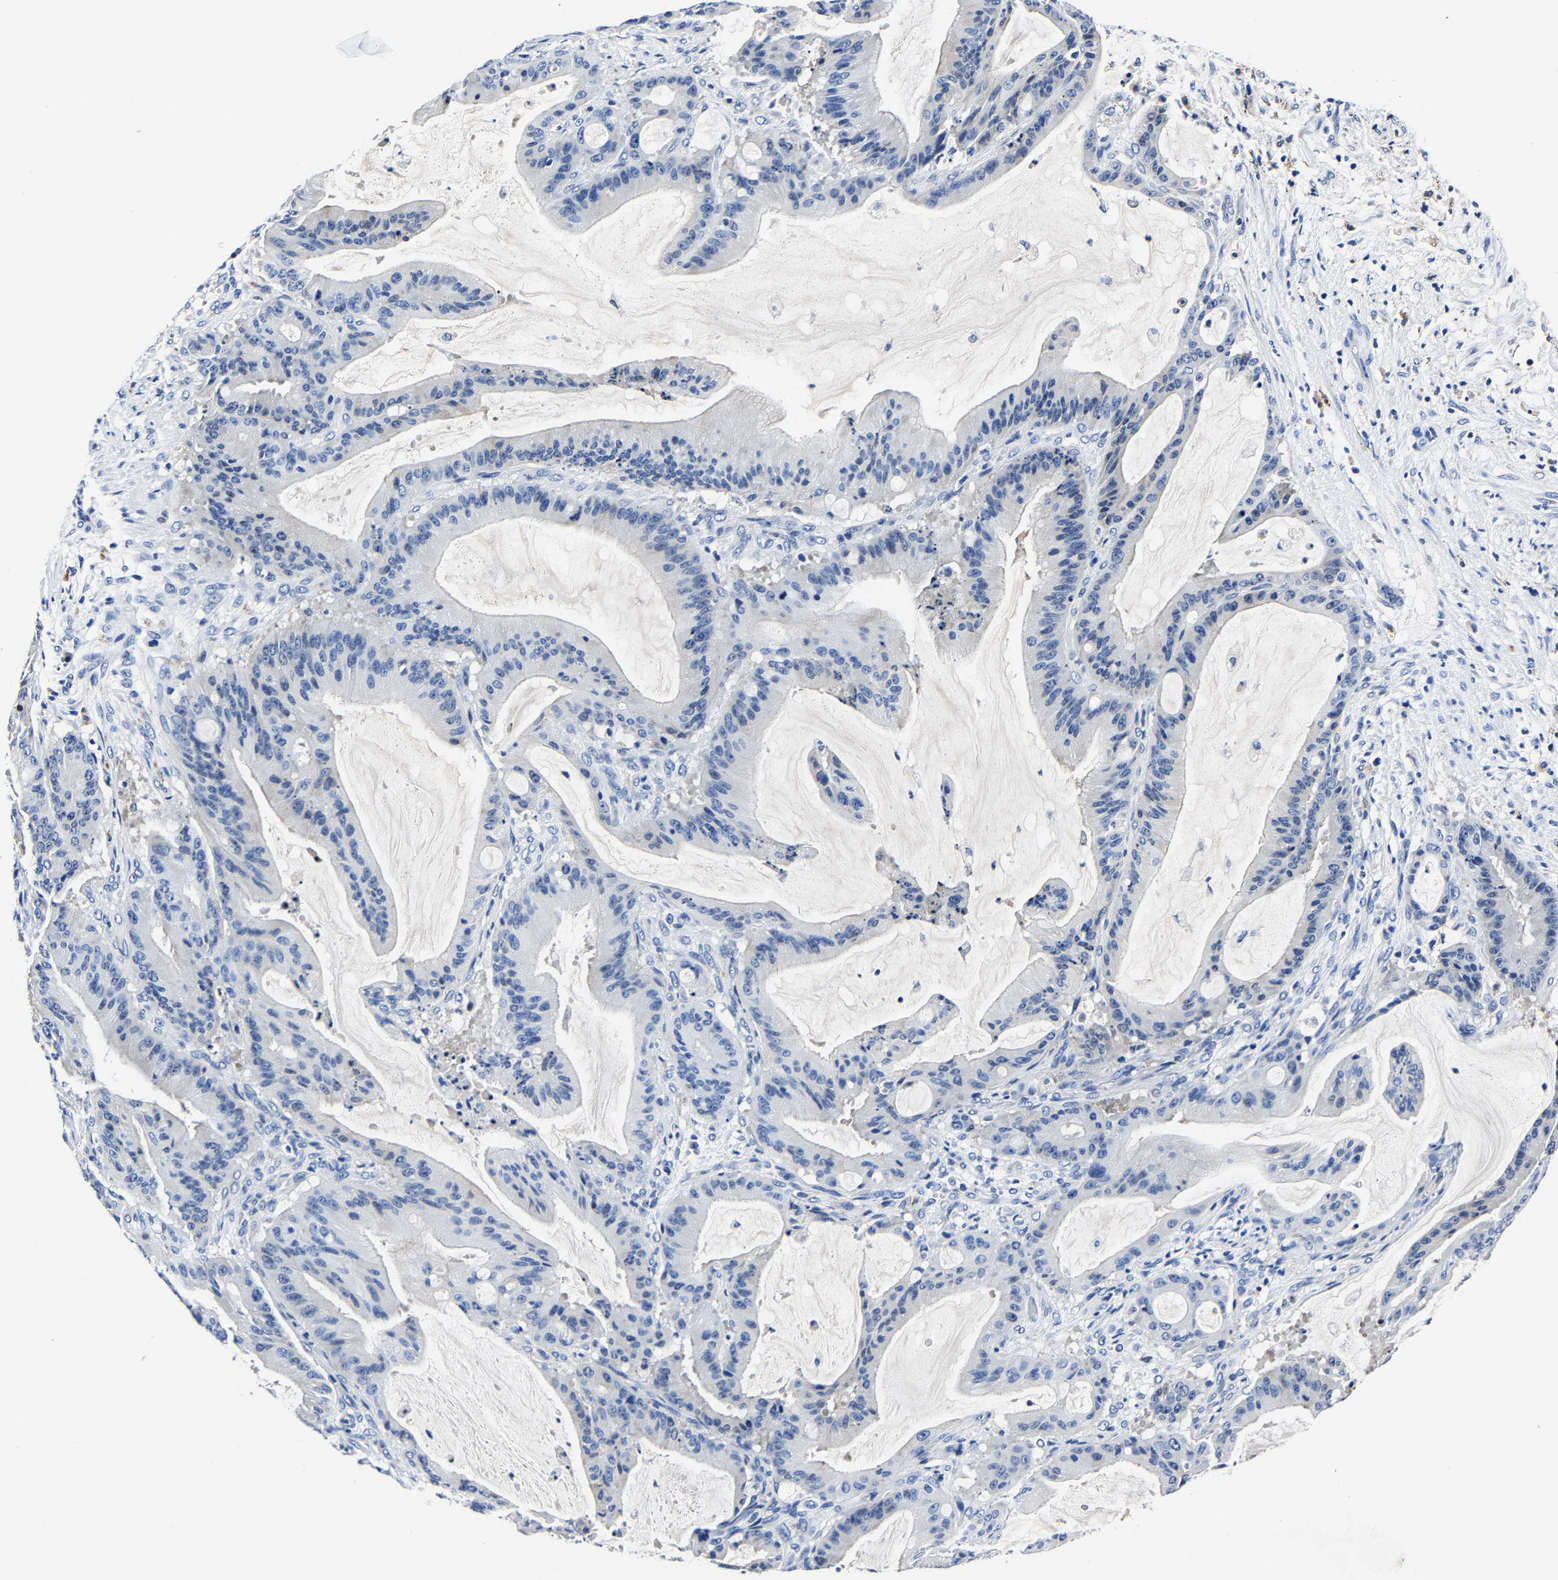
{"staining": {"intensity": "negative", "quantity": "none", "location": "none"}, "tissue": "liver cancer", "cell_type": "Tumor cells", "image_type": "cancer", "snomed": [{"axis": "morphology", "description": "Normal tissue, NOS"}, {"axis": "morphology", "description": "Cholangiocarcinoma"}, {"axis": "topography", "description": "Liver"}, {"axis": "topography", "description": "Peripheral nerve tissue"}], "caption": "Tumor cells show no significant protein staining in liver cancer. (IHC, brightfield microscopy, high magnification).", "gene": "PSPH", "patient": {"sex": "female", "age": 73}}